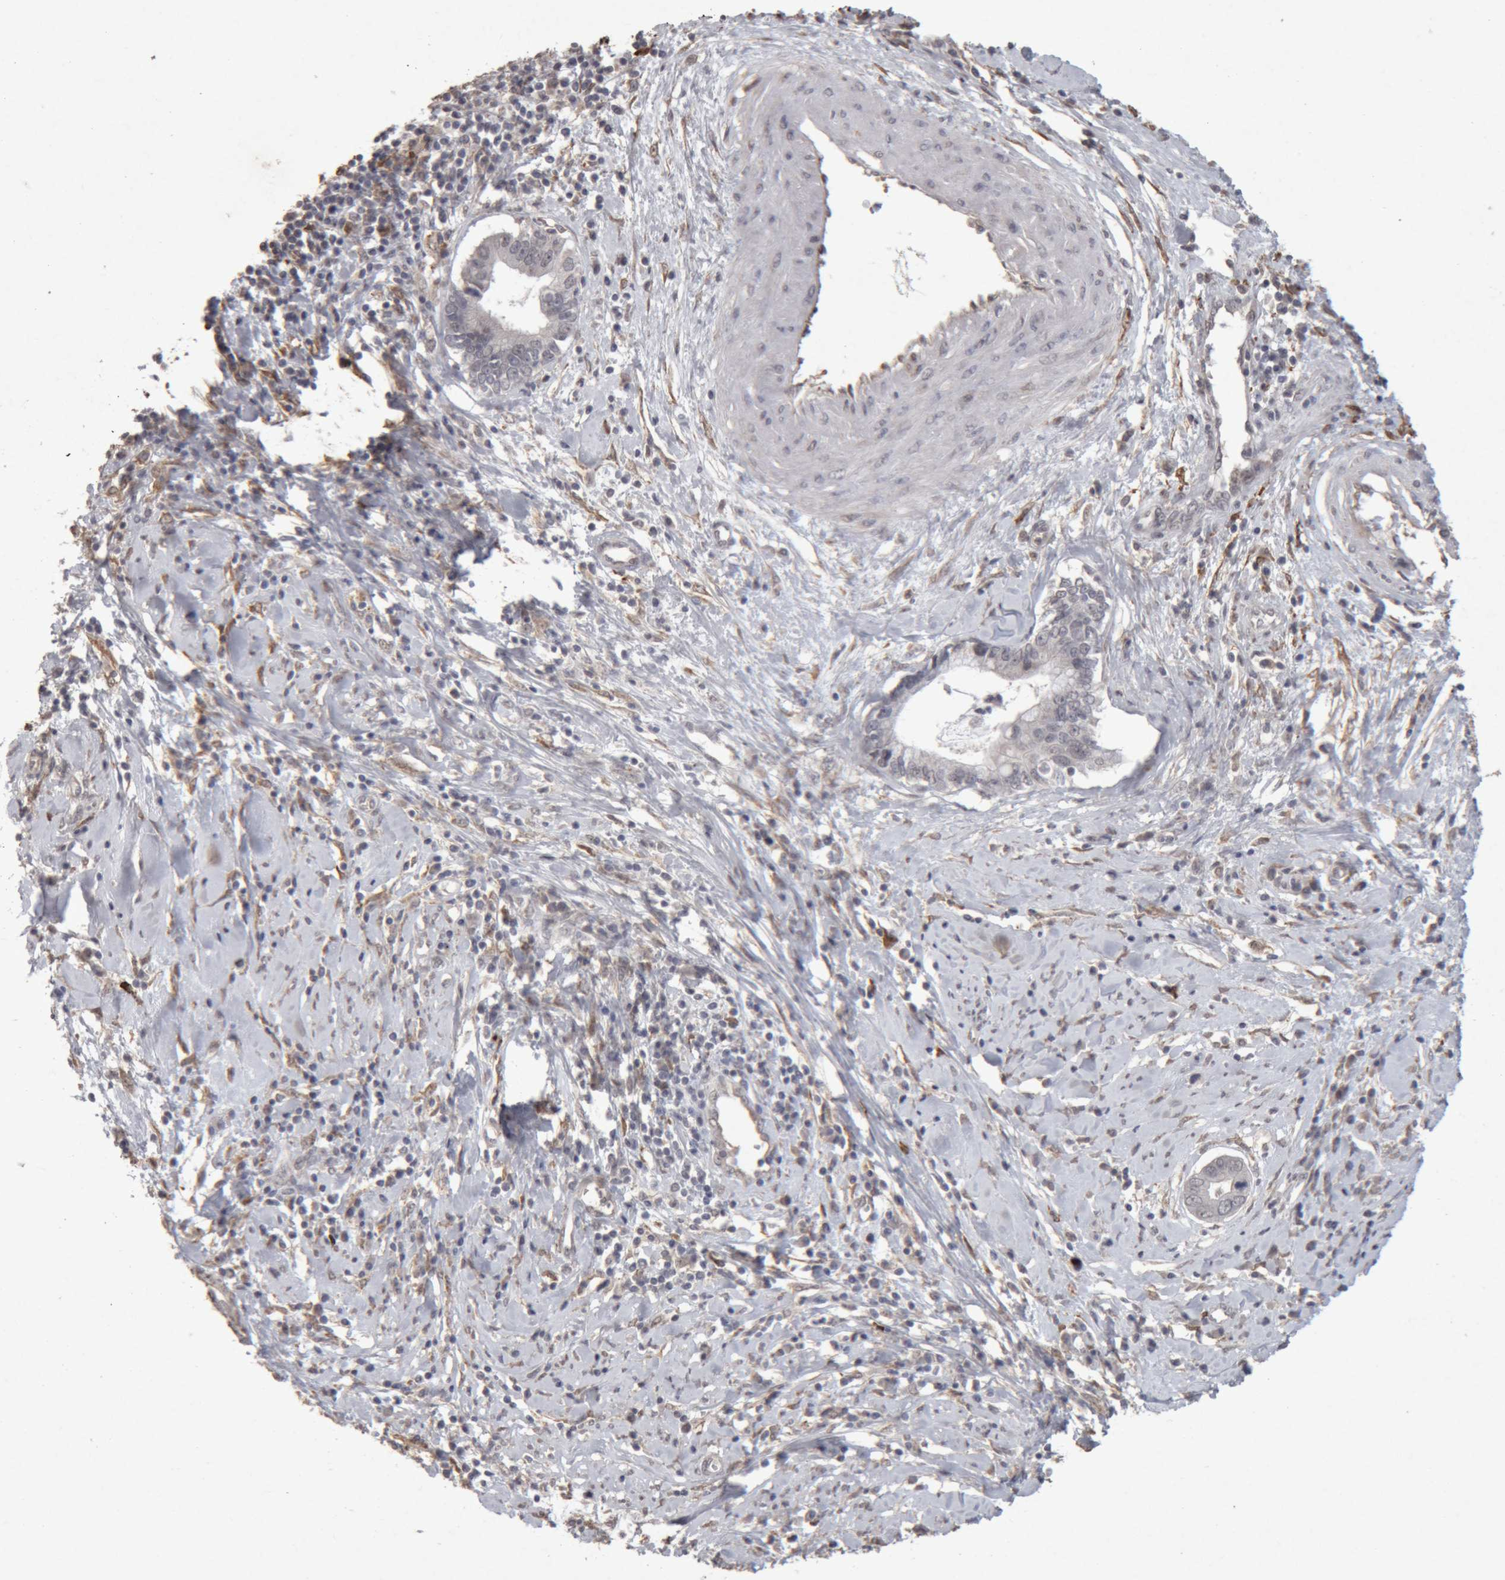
{"staining": {"intensity": "weak", "quantity": "<25%", "location": "cytoplasmic/membranous"}, "tissue": "cervical cancer", "cell_type": "Tumor cells", "image_type": "cancer", "snomed": [{"axis": "morphology", "description": "Adenocarcinoma, NOS"}, {"axis": "topography", "description": "Cervix"}], "caption": "An immunohistochemistry micrograph of adenocarcinoma (cervical) is shown. There is no staining in tumor cells of adenocarcinoma (cervical). Brightfield microscopy of IHC stained with DAB (brown) and hematoxylin (blue), captured at high magnification.", "gene": "MEP1A", "patient": {"sex": "female", "age": 44}}